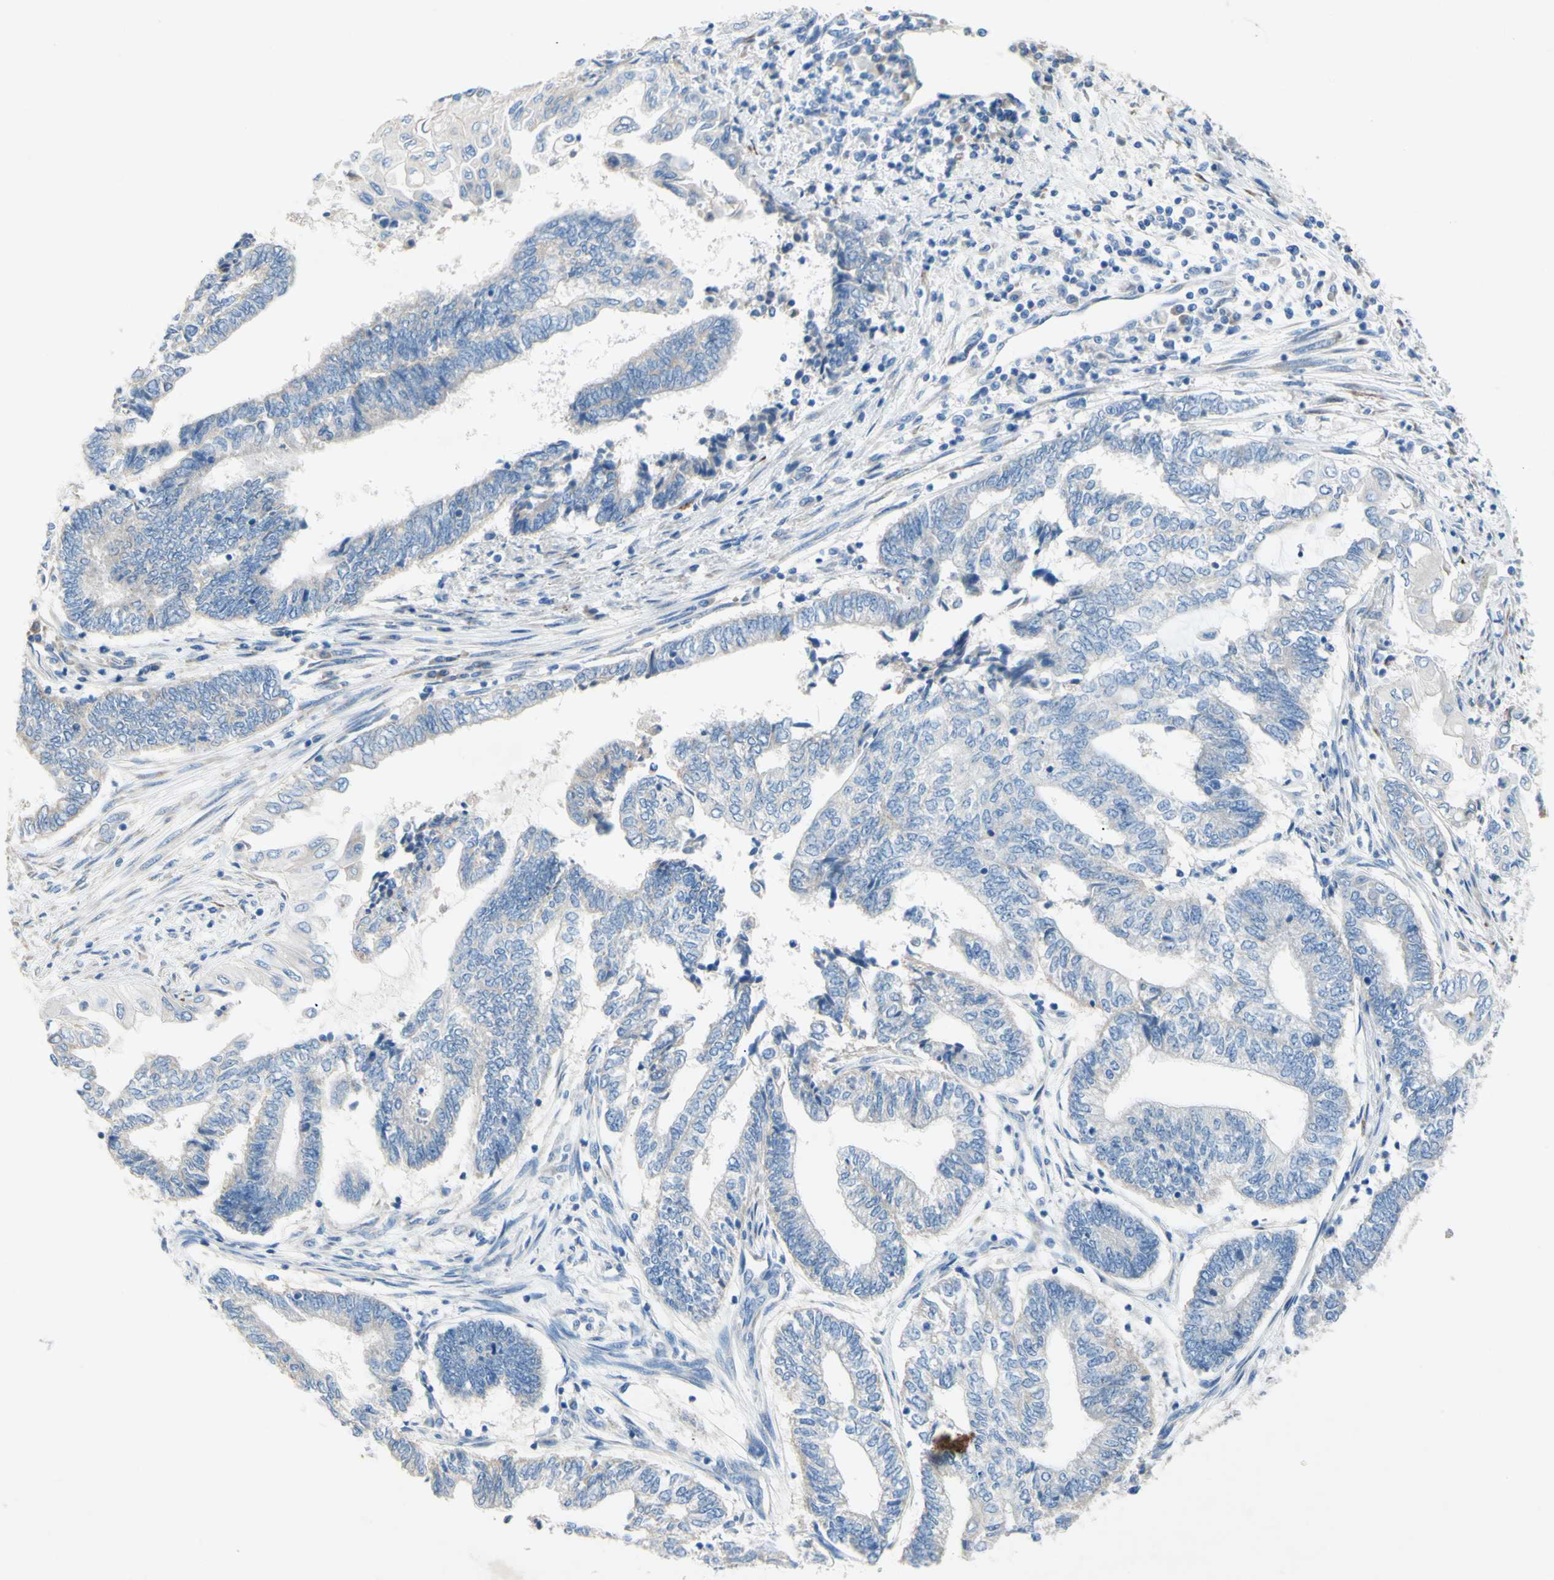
{"staining": {"intensity": "negative", "quantity": "none", "location": "none"}, "tissue": "endometrial cancer", "cell_type": "Tumor cells", "image_type": "cancer", "snomed": [{"axis": "morphology", "description": "Adenocarcinoma, NOS"}, {"axis": "topography", "description": "Uterus"}, {"axis": "topography", "description": "Endometrium"}], "caption": "Tumor cells are negative for brown protein staining in endometrial adenocarcinoma.", "gene": "TMIGD2", "patient": {"sex": "female", "age": 70}}